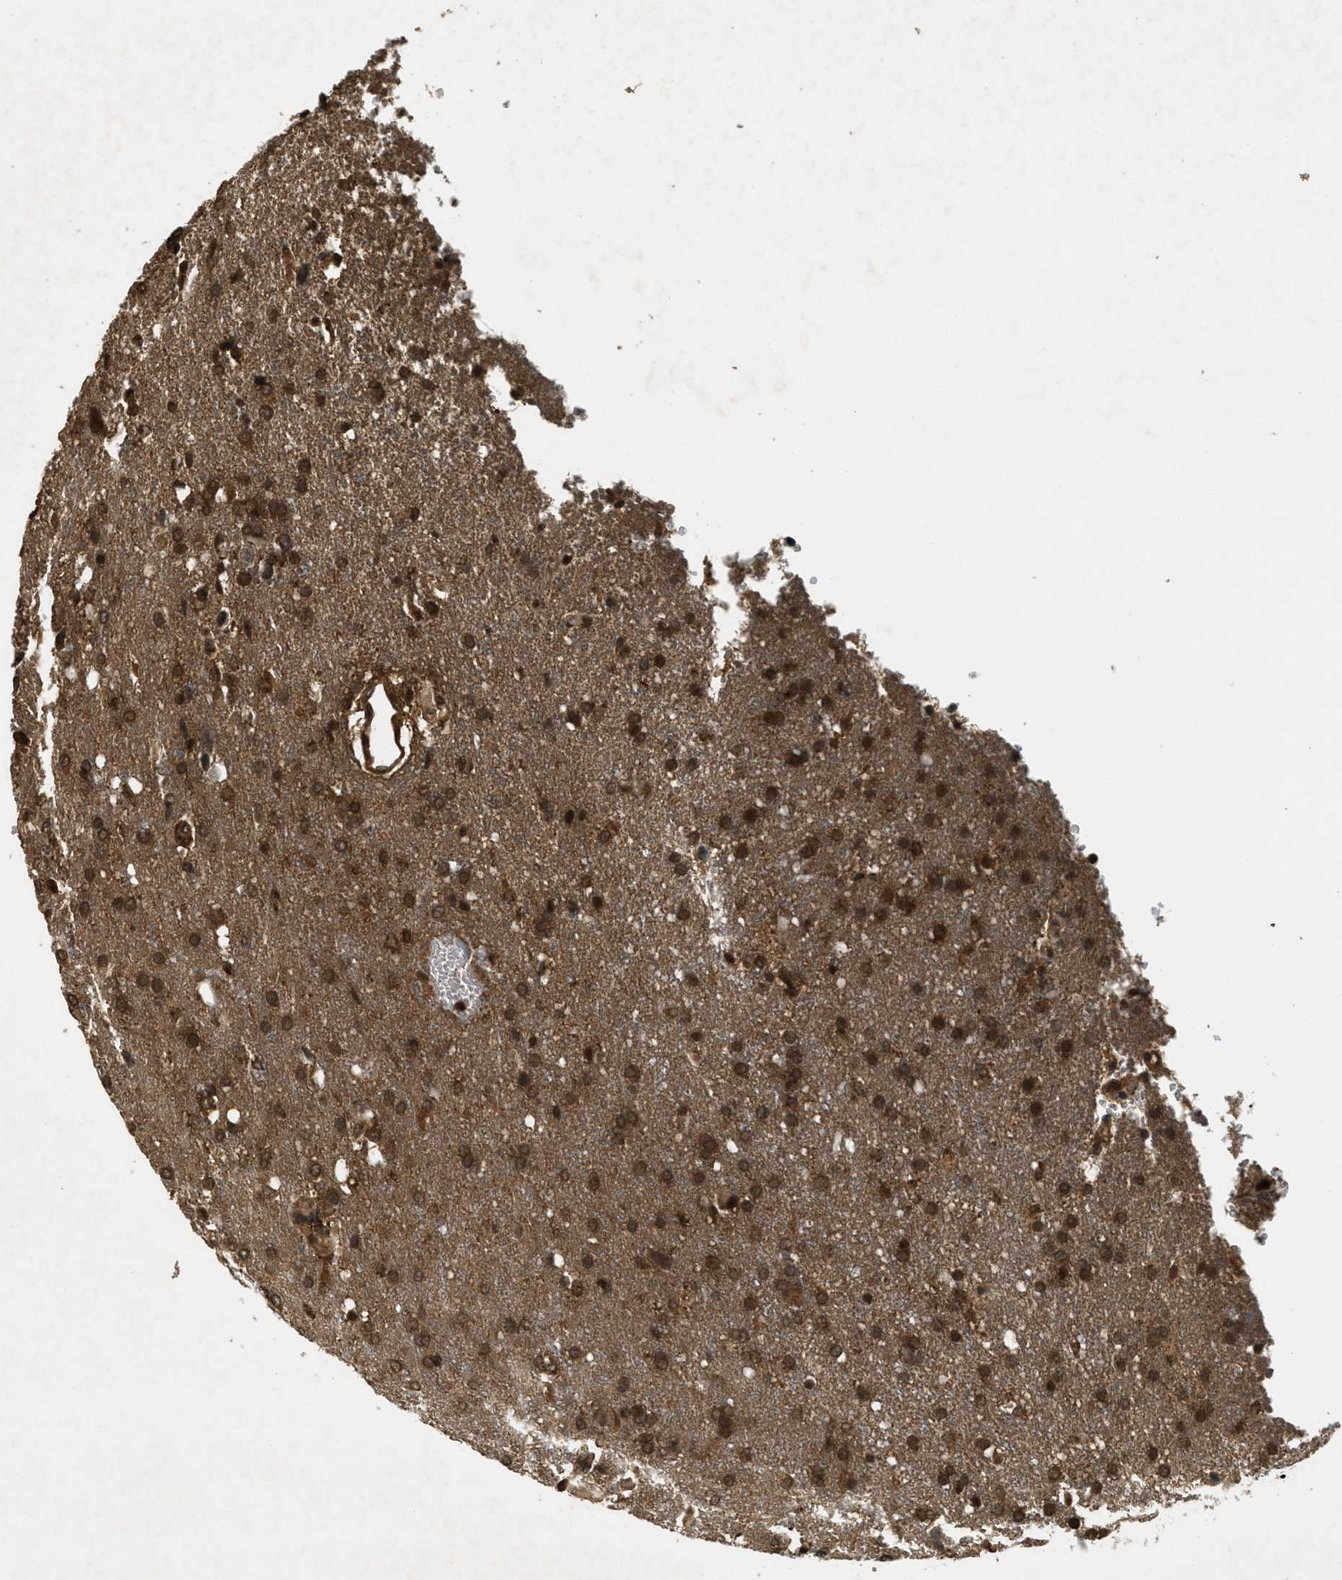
{"staining": {"intensity": "strong", "quantity": ">75%", "location": "cytoplasmic/membranous,nuclear"}, "tissue": "glioma", "cell_type": "Tumor cells", "image_type": "cancer", "snomed": [{"axis": "morphology", "description": "Glioma, malignant, High grade"}, {"axis": "topography", "description": "Brain"}], "caption": "Strong cytoplasmic/membranous and nuclear protein staining is identified in about >75% of tumor cells in malignant high-grade glioma.", "gene": "ATG7", "patient": {"sex": "female", "age": 58}}